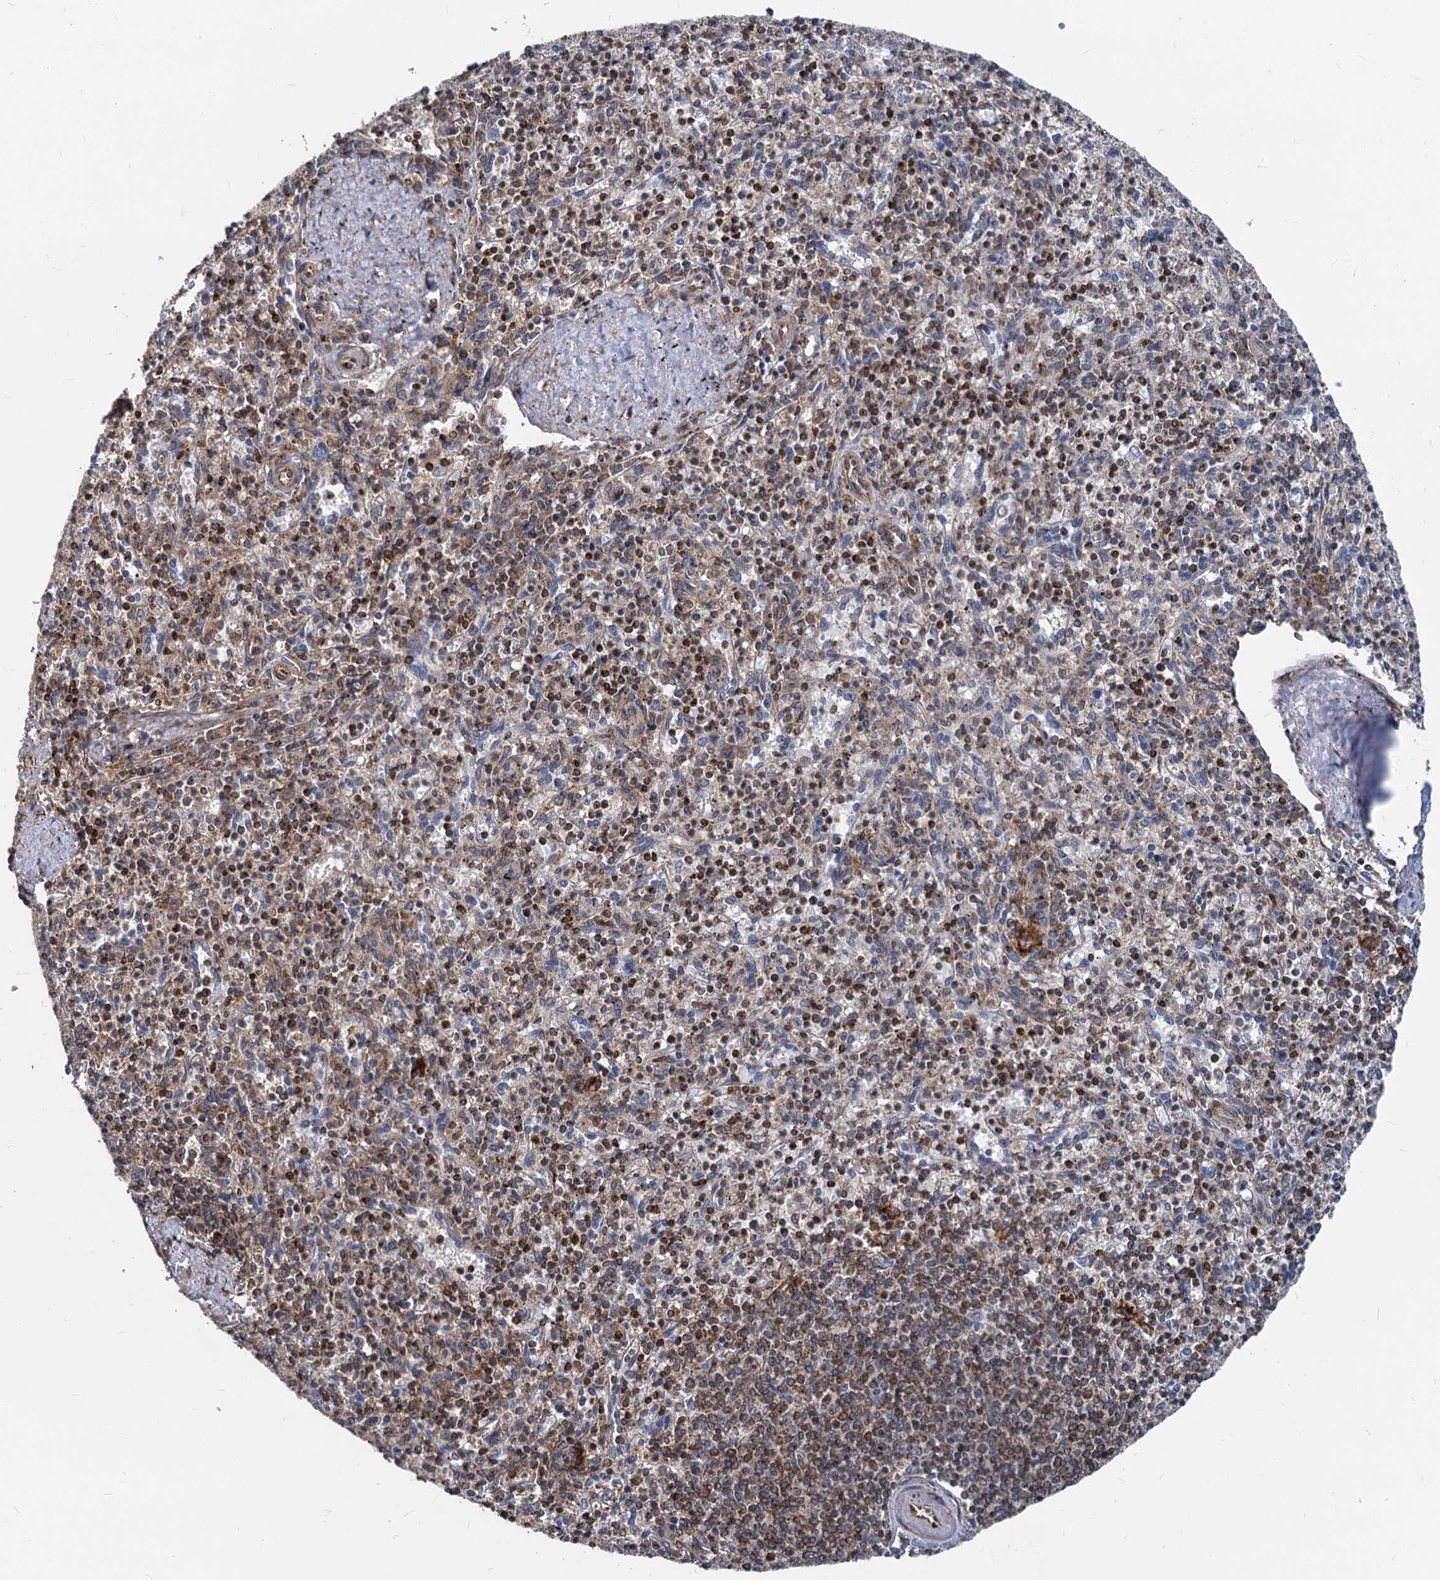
{"staining": {"intensity": "strong", "quantity": "25%-75%", "location": "cytoplasmic/membranous"}, "tissue": "spleen", "cell_type": "Cells in red pulp", "image_type": "normal", "snomed": [{"axis": "morphology", "description": "Normal tissue, NOS"}, {"axis": "topography", "description": "Spleen"}], "caption": "Immunohistochemistry staining of unremarkable spleen, which demonstrates high levels of strong cytoplasmic/membranous positivity in about 25%-75% of cells in red pulp indicating strong cytoplasmic/membranous protein positivity. The staining was performed using DAB (brown) for protein detection and nuclei were counterstained in hematoxylin (blue).", "gene": "STIM1", "patient": {"sex": "male", "age": 72}}